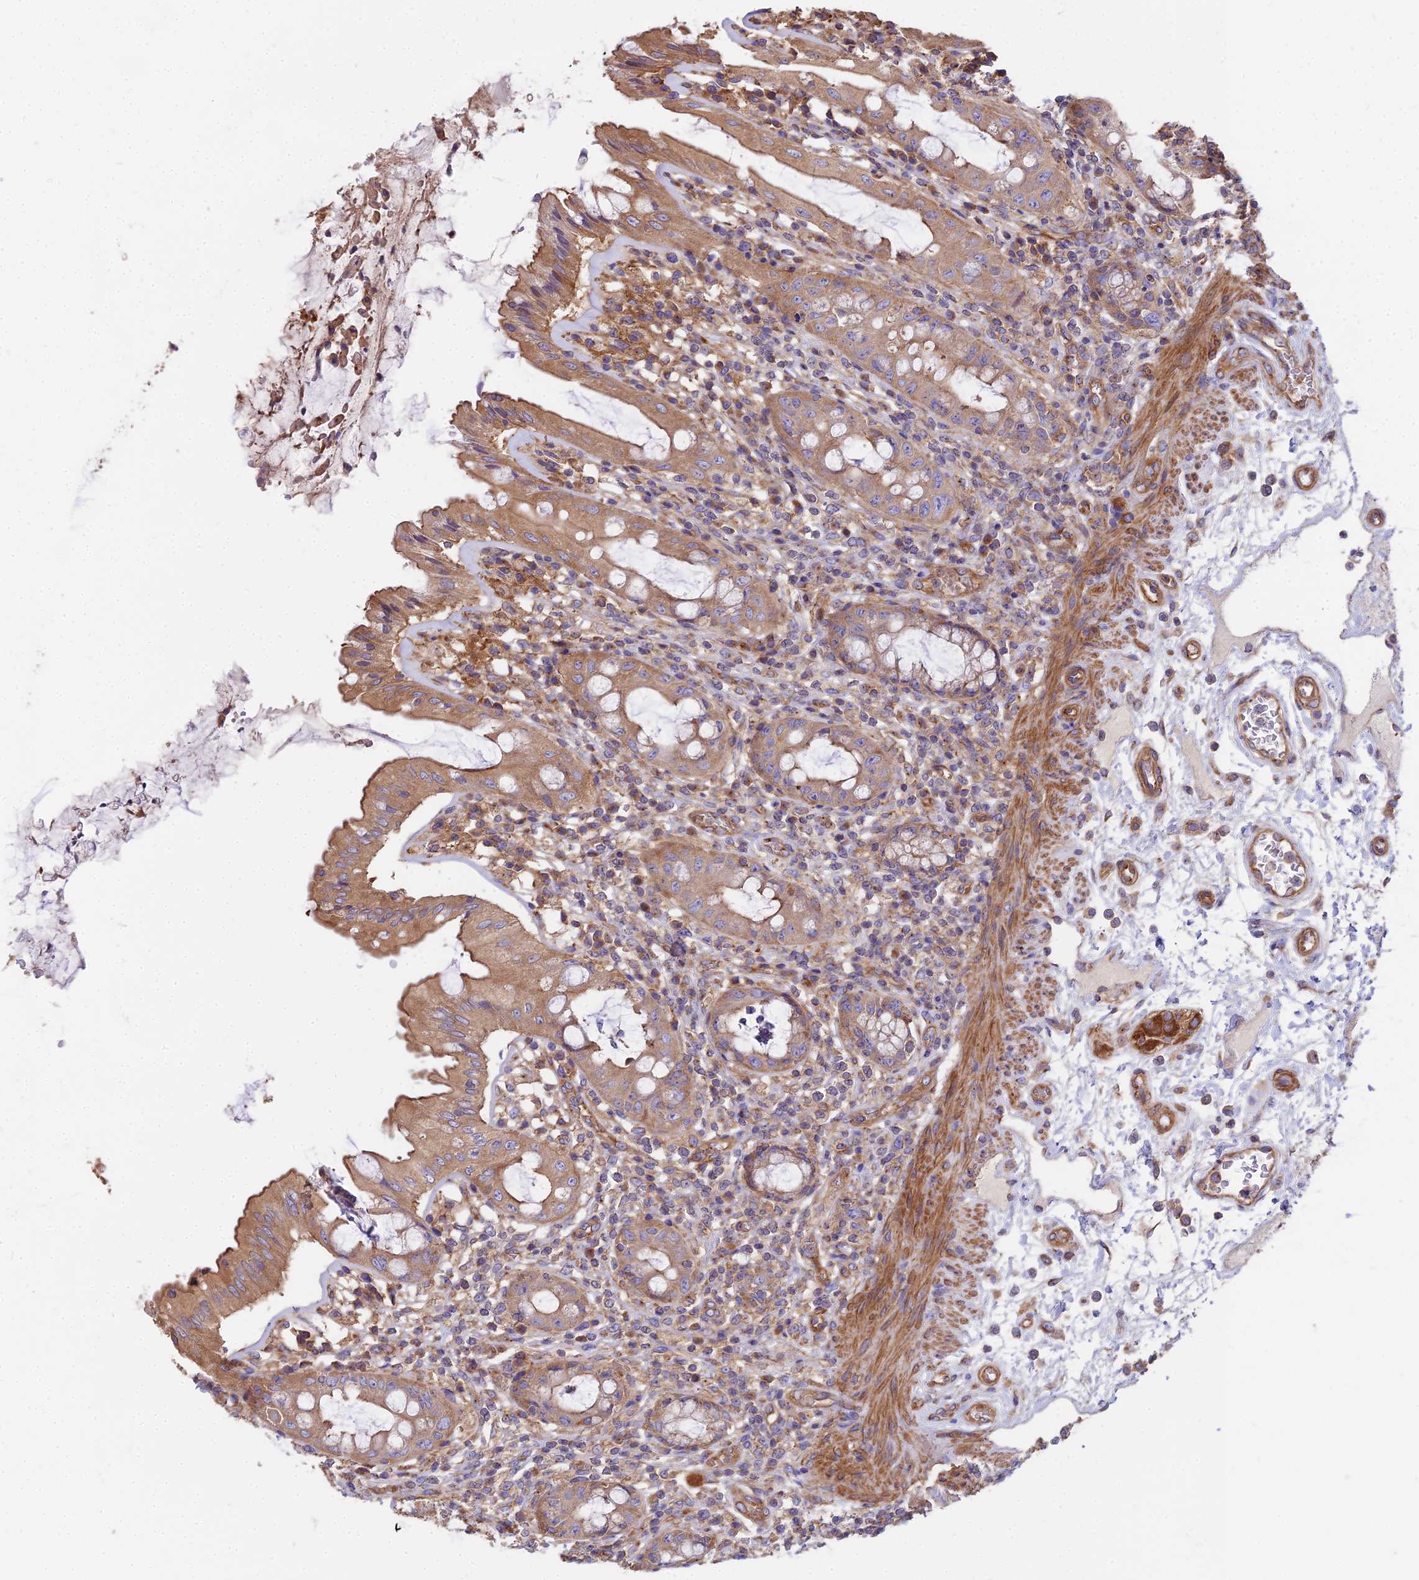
{"staining": {"intensity": "moderate", "quantity": ">75%", "location": "cytoplasmic/membranous"}, "tissue": "rectum", "cell_type": "Glandular cells", "image_type": "normal", "snomed": [{"axis": "morphology", "description": "Normal tissue, NOS"}, {"axis": "topography", "description": "Rectum"}], "caption": "This micrograph displays IHC staining of unremarkable rectum, with medium moderate cytoplasmic/membranous positivity in approximately >75% of glandular cells.", "gene": "DCTN3", "patient": {"sex": "female", "age": 57}}